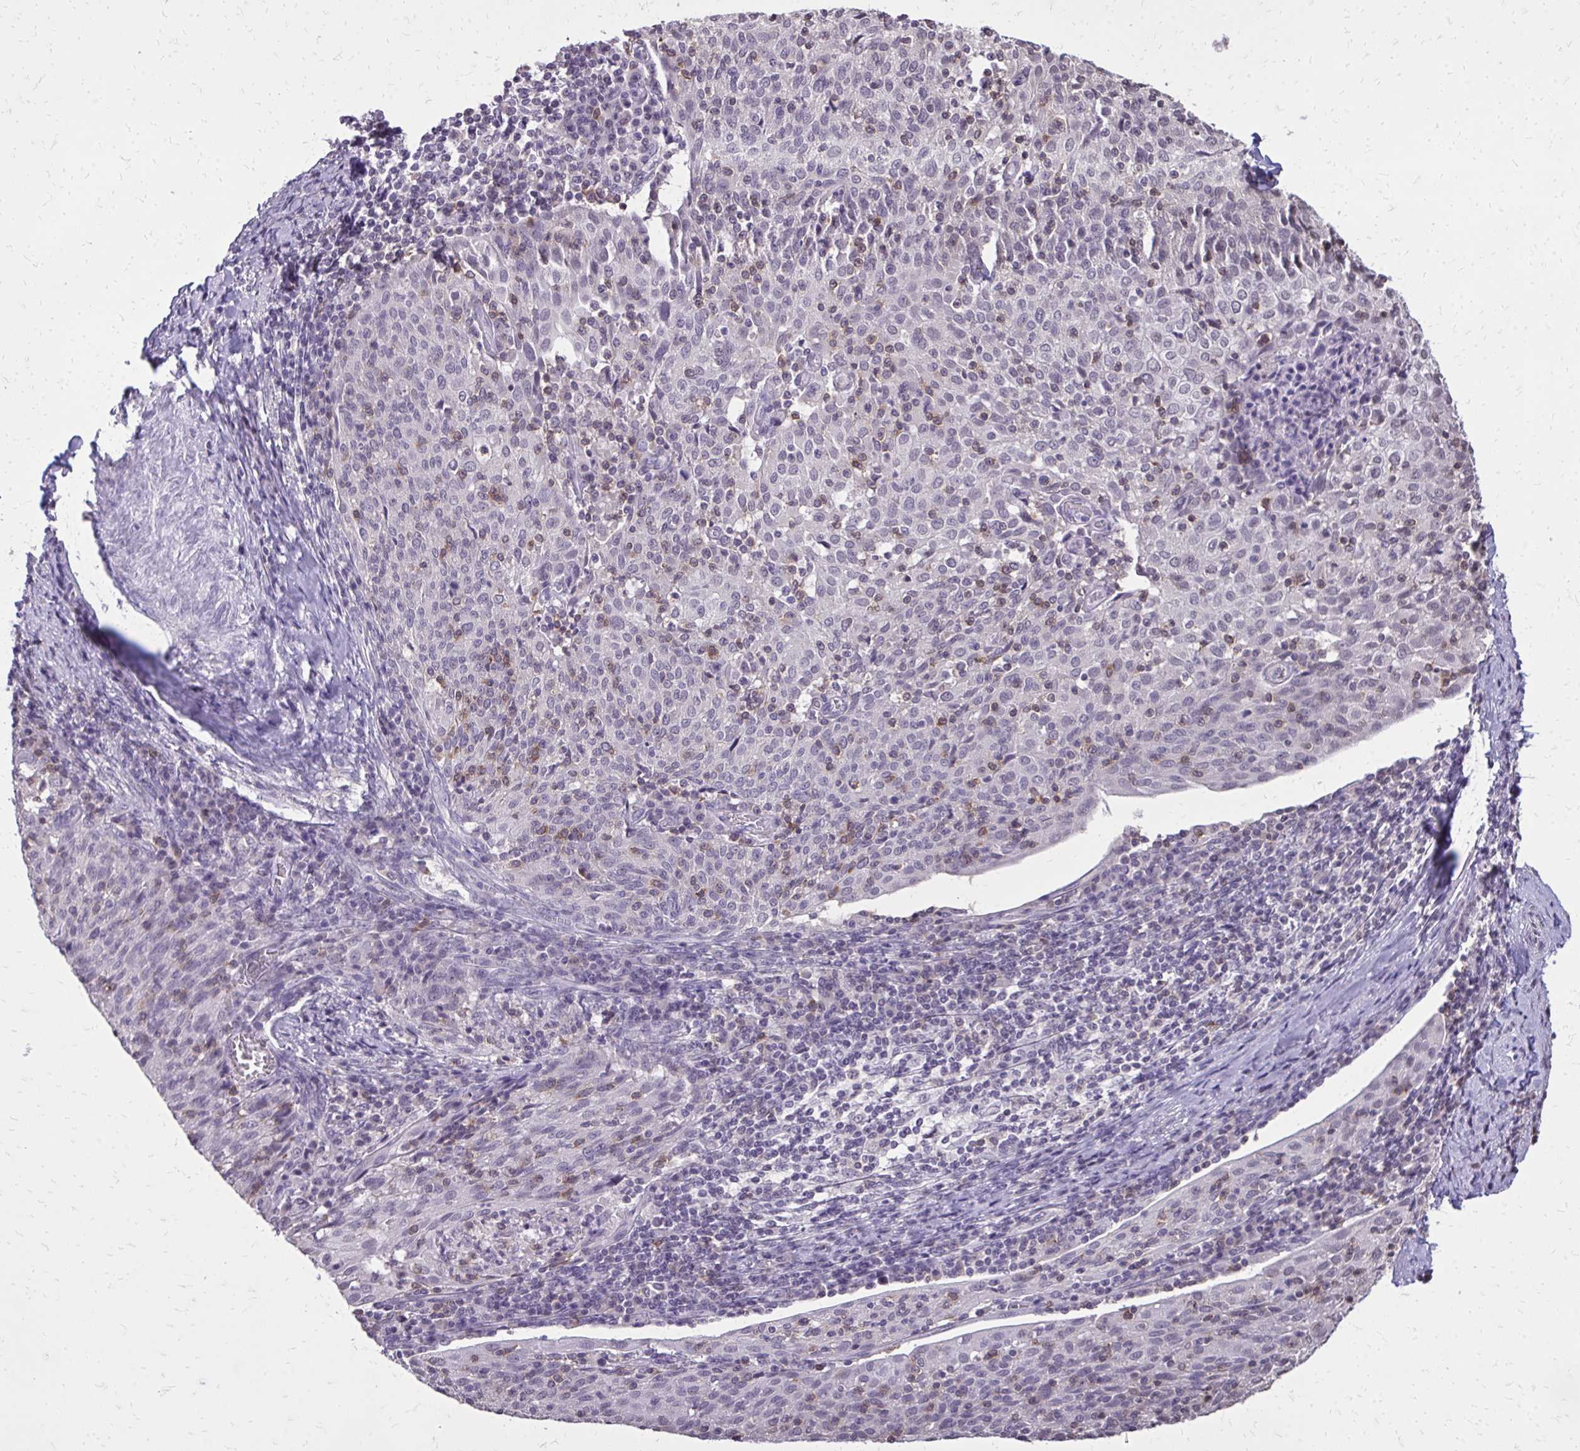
{"staining": {"intensity": "negative", "quantity": "none", "location": "none"}, "tissue": "cervical cancer", "cell_type": "Tumor cells", "image_type": "cancer", "snomed": [{"axis": "morphology", "description": "Squamous cell carcinoma, NOS"}, {"axis": "topography", "description": "Cervix"}], "caption": "The image shows no staining of tumor cells in cervical cancer. (DAB (3,3'-diaminobenzidine) immunohistochemistry (IHC), high magnification).", "gene": "AKAP5", "patient": {"sex": "female", "age": 52}}